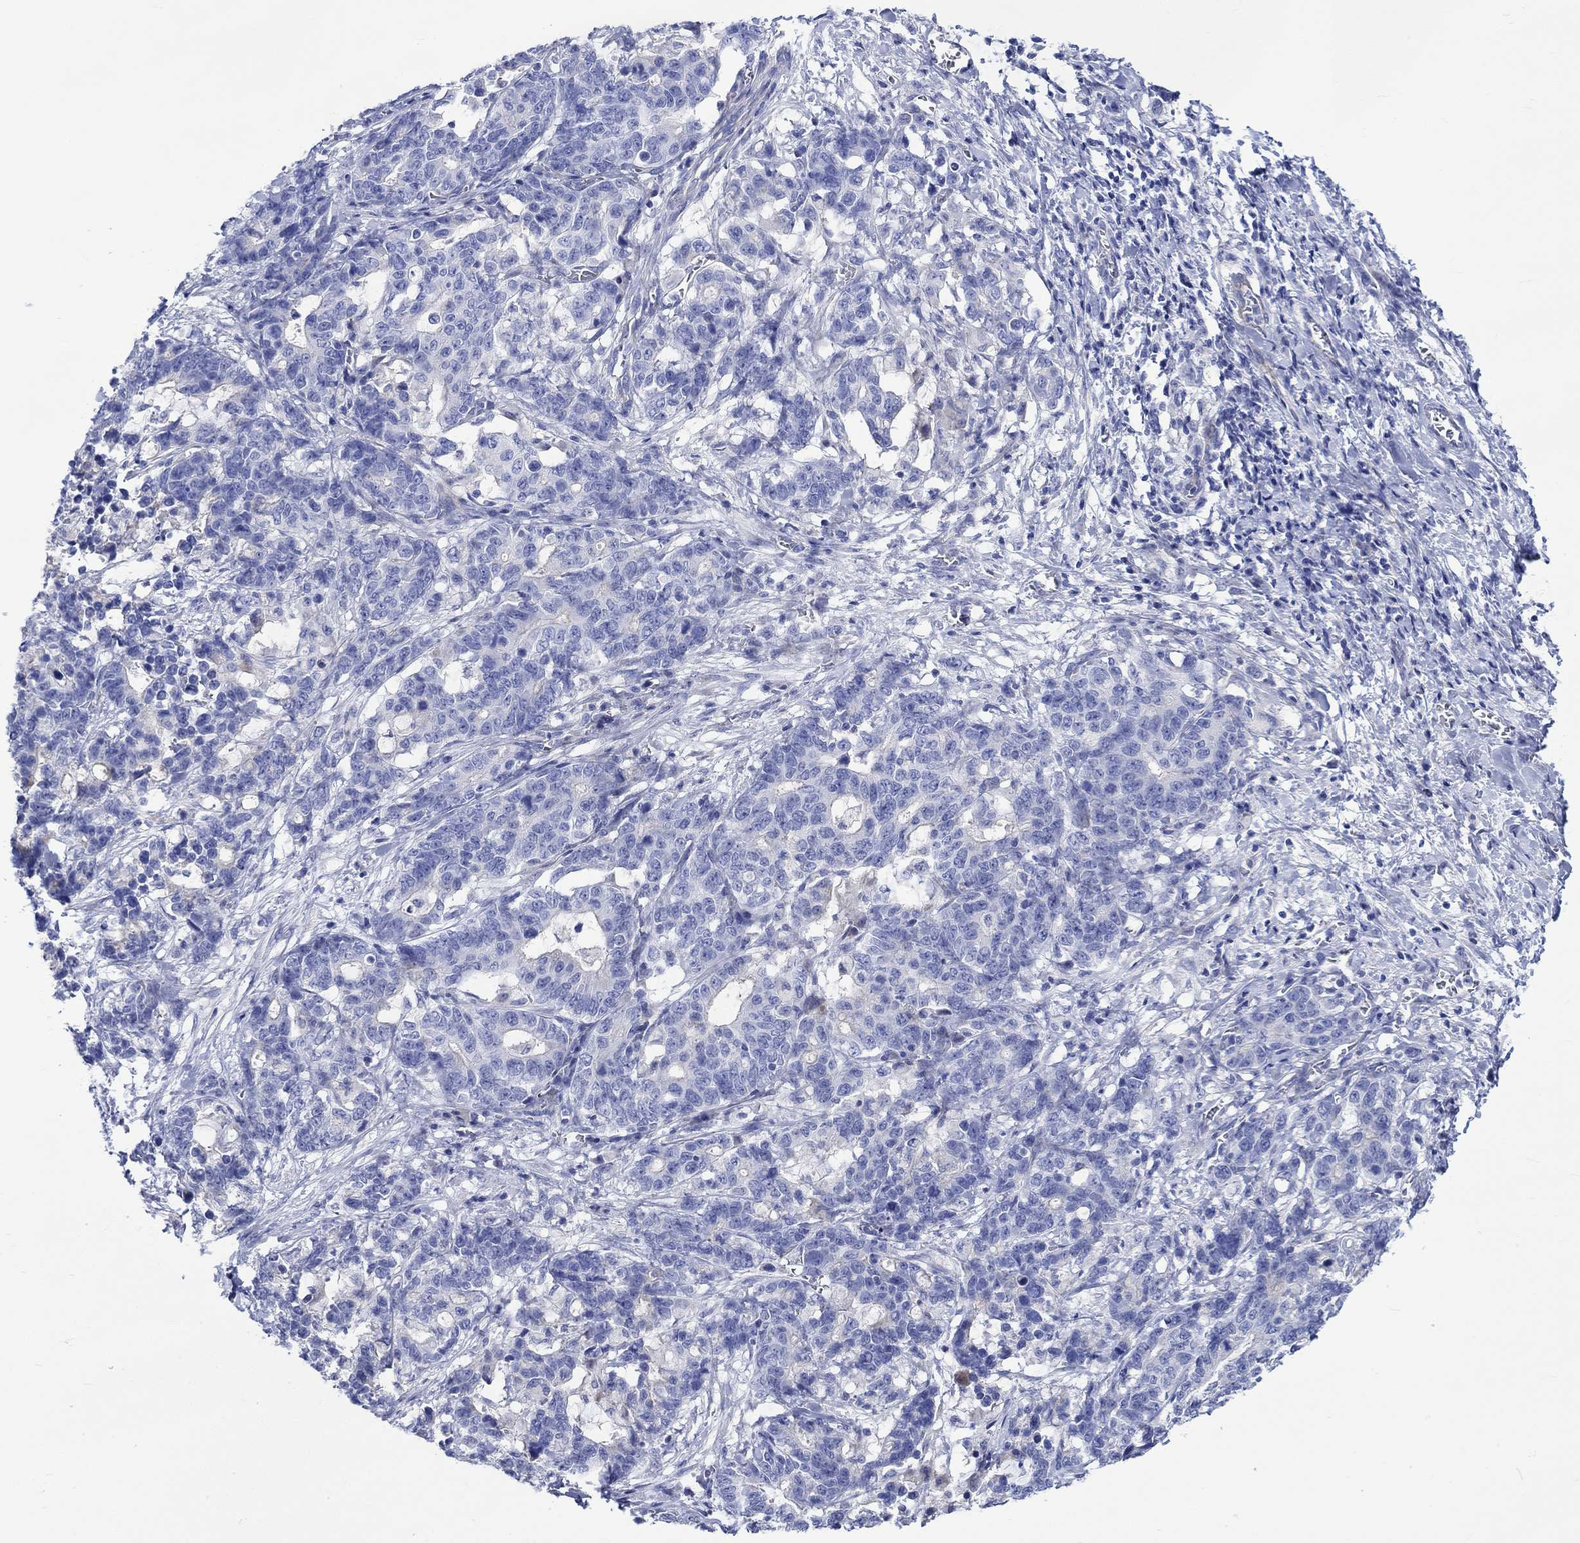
{"staining": {"intensity": "negative", "quantity": "none", "location": "none"}, "tissue": "stomach cancer", "cell_type": "Tumor cells", "image_type": "cancer", "snomed": [{"axis": "morphology", "description": "Normal tissue, NOS"}, {"axis": "morphology", "description": "Adenocarcinoma, NOS"}, {"axis": "topography", "description": "Stomach"}], "caption": "High power microscopy histopathology image of an immunohistochemistry photomicrograph of adenocarcinoma (stomach), revealing no significant expression in tumor cells.", "gene": "NRIP3", "patient": {"sex": "female", "age": 64}}